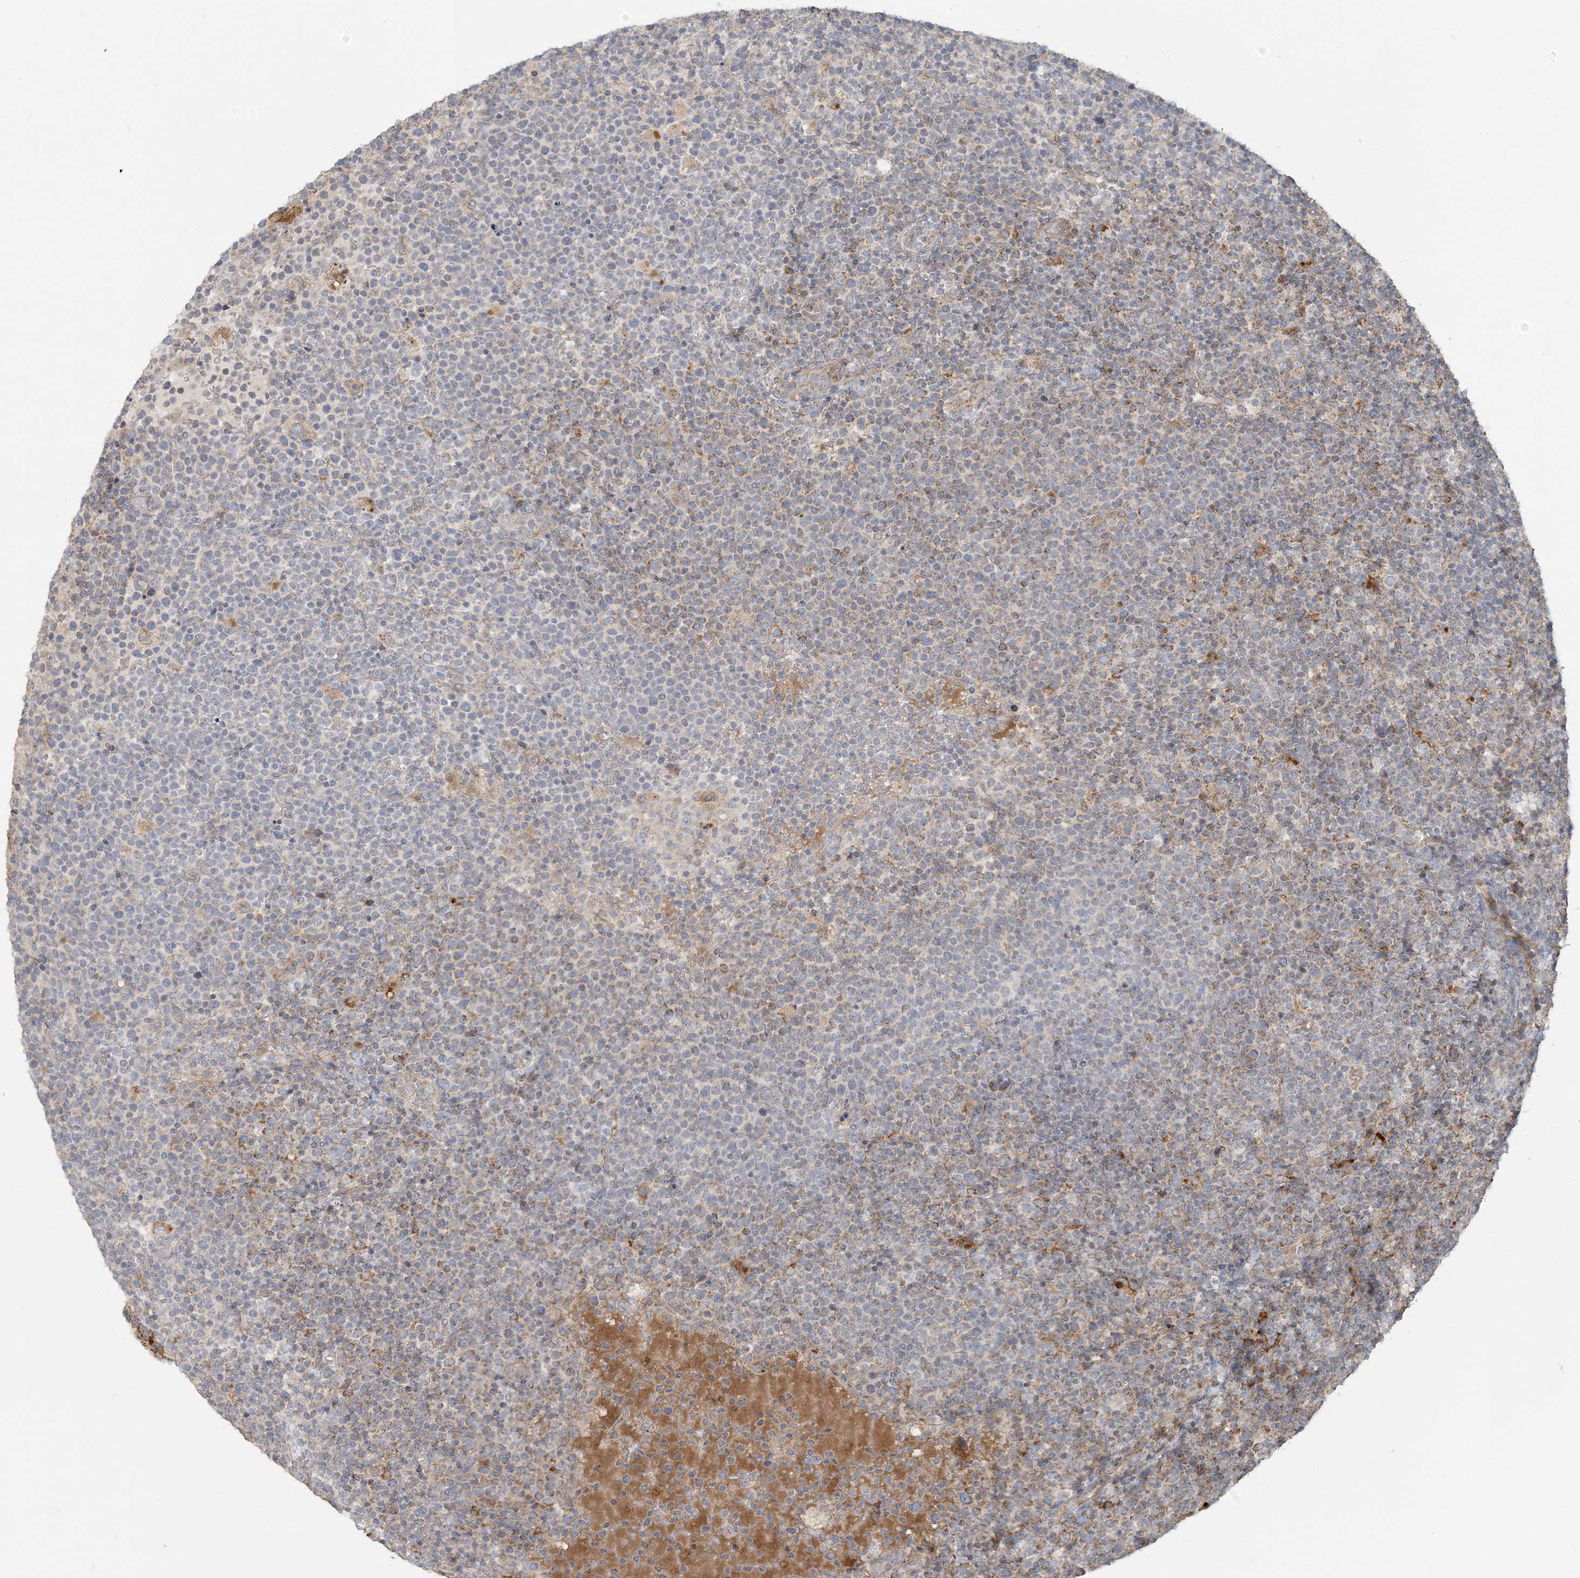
{"staining": {"intensity": "moderate", "quantity": "<25%", "location": "cytoplasmic/membranous"}, "tissue": "lymphoma", "cell_type": "Tumor cells", "image_type": "cancer", "snomed": [{"axis": "morphology", "description": "Malignant lymphoma, non-Hodgkin's type, High grade"}, {"axis": "topography", "description": "Lymph node"}], "caption": "Protein expression by immunohistochemistry (IHC) exhibits moderate cytoplasmic/membranous expression in approximately <25% of tumor cells in lymphoma.", "gene": "LTN1", "patient": {"sex": "male", "age": 61}}